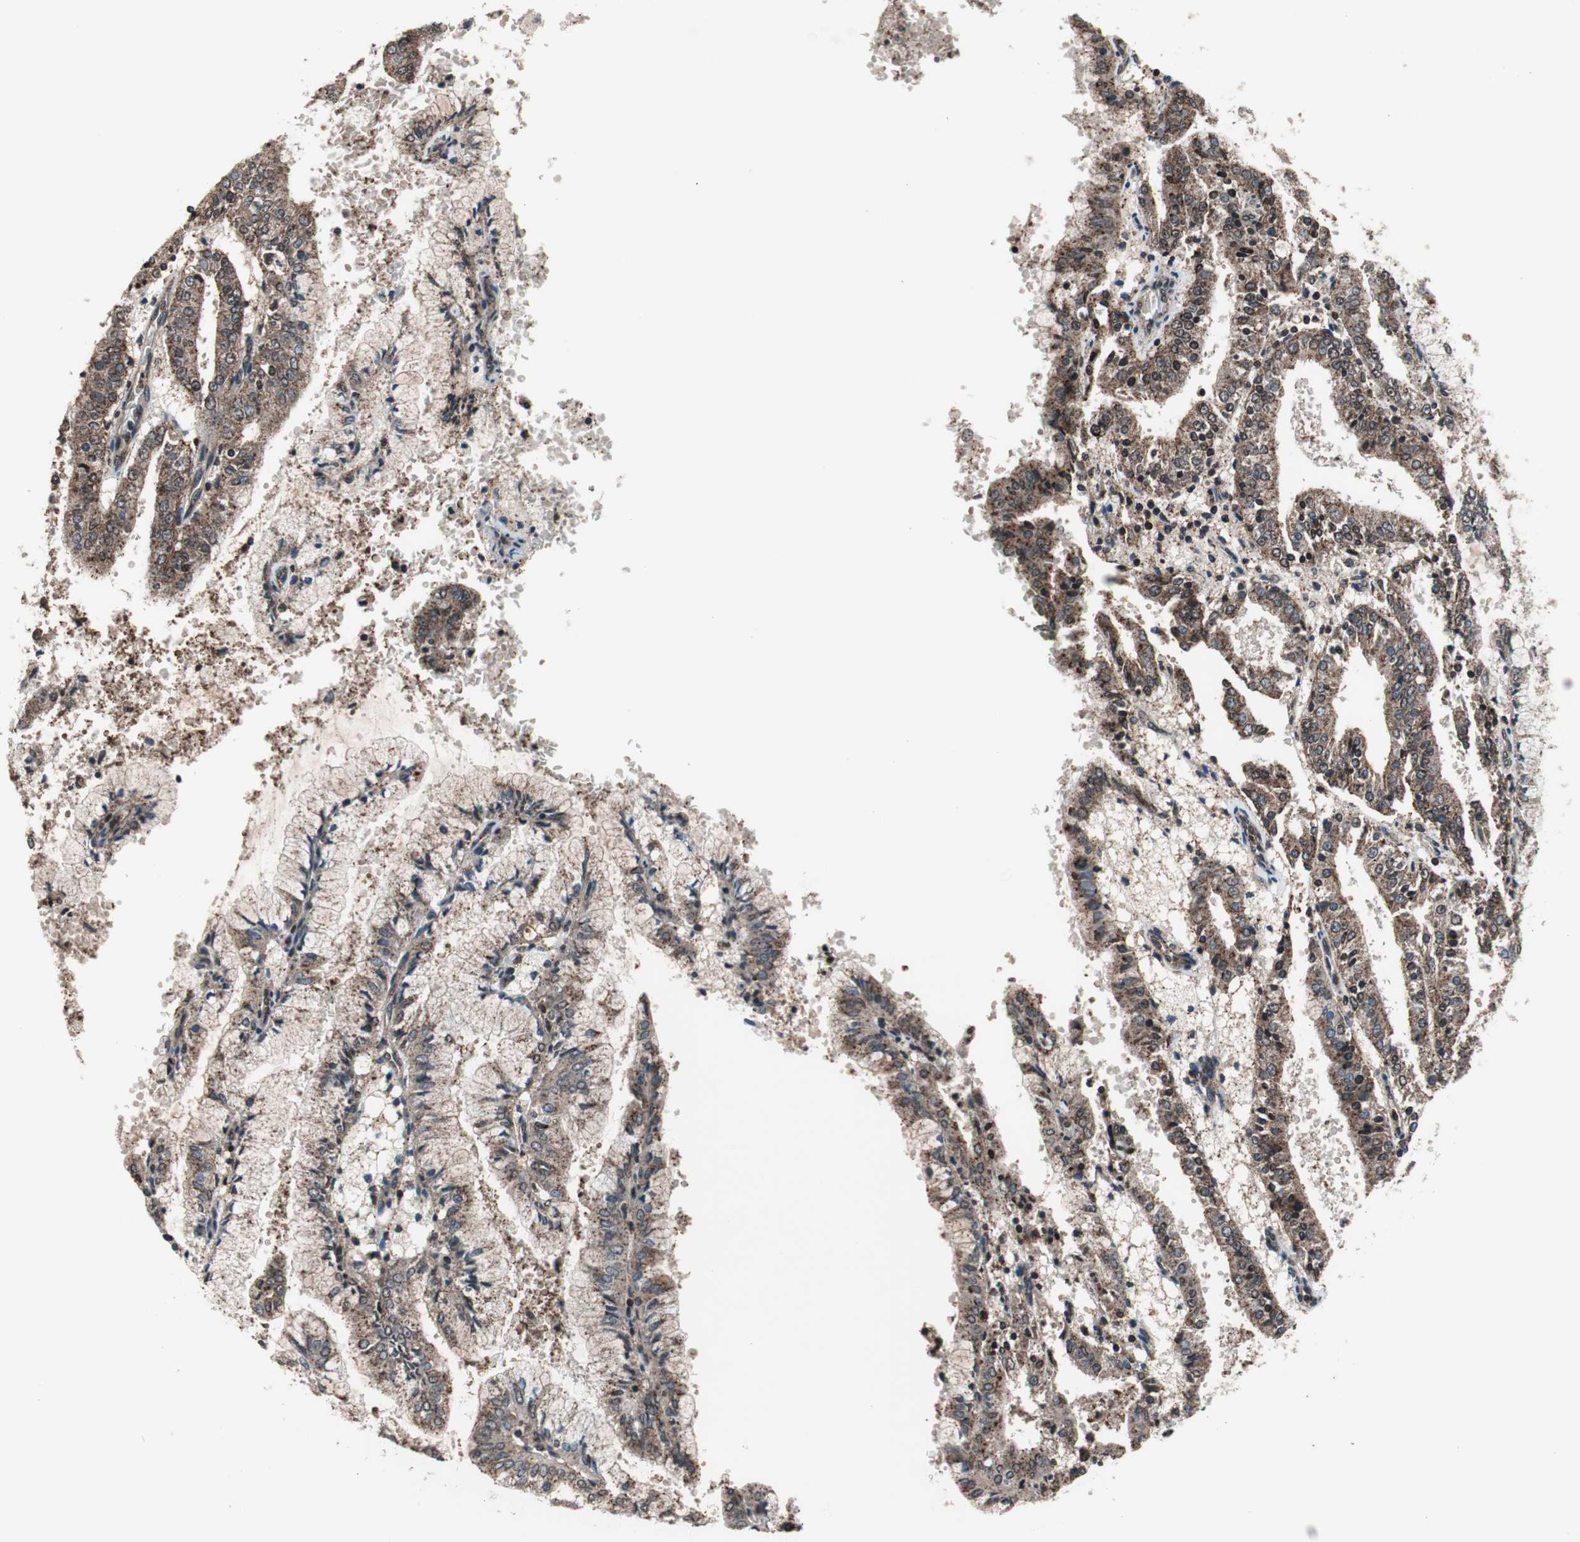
{"staining": {"intensity": "moderate", "quantity": ">75%", "location": "cytoplasmic/membranous"}, "tissue": "endometrial cancer", "cell_type": "Tumor cells", "image_type": "cancer", "snomed": [{"axis": "morphology", "description": "Adenocarcinoma, NOS"}, {"axis": "topography", "description": "Endometrium"}], "caption": "Immunohistochemical staining of endometrial adenocarcinoma demonstrates moderate cytoplasmic/membranous protein staining in about >75% of tumor cells. (DAB = brown stain, brightfield microscopy at high magnification).", "gene": "RFC1", "patient": {"sex": "female", "age": 63}}